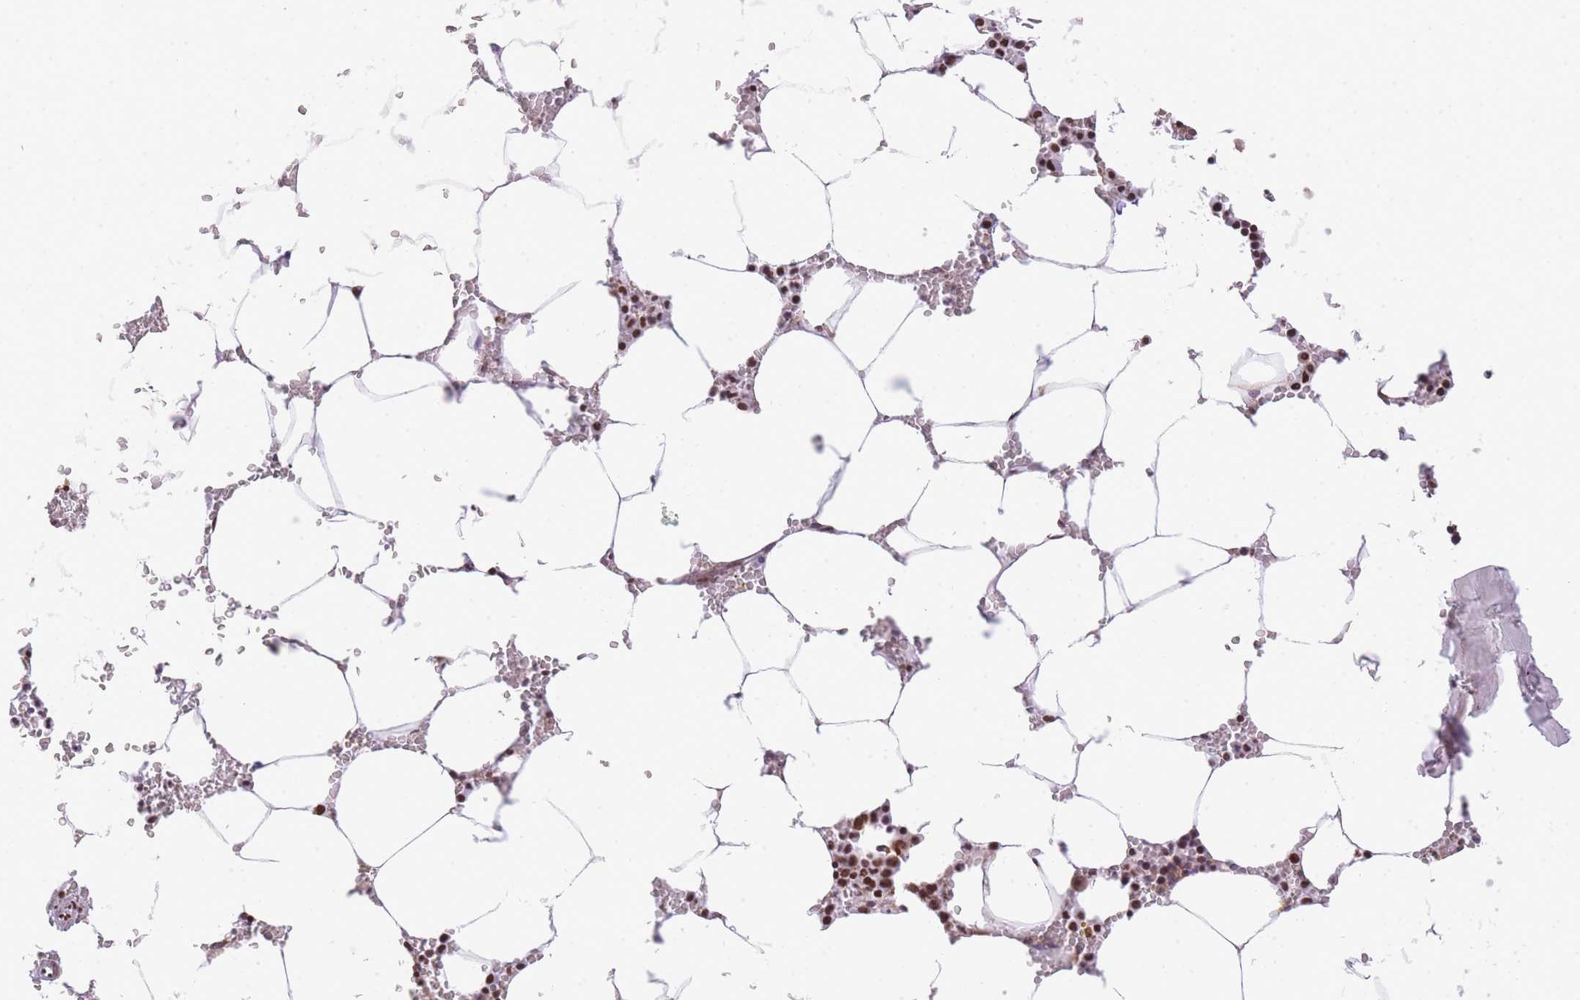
{"staining": {"intensity": "strong", "quantity": "25%-75%", "location": "nuclear"}, "tissue": "bone marrow", "cell_type": "Hematopoietic cells", "image_type": "normal", "snomed": [{"axis": "morphology", "description": "Normal tissue, NOS"}, {"axis": "topography", "description": "Bone marrow"}], "caption": "The immunohistochemical stain shows strong nuclear positivity in hematopoietic cells of unremarkable bone marrow. Nuclei are stained in blue.", "gene": "EVC2", "patient": {"sex": "male", "age": 70}}